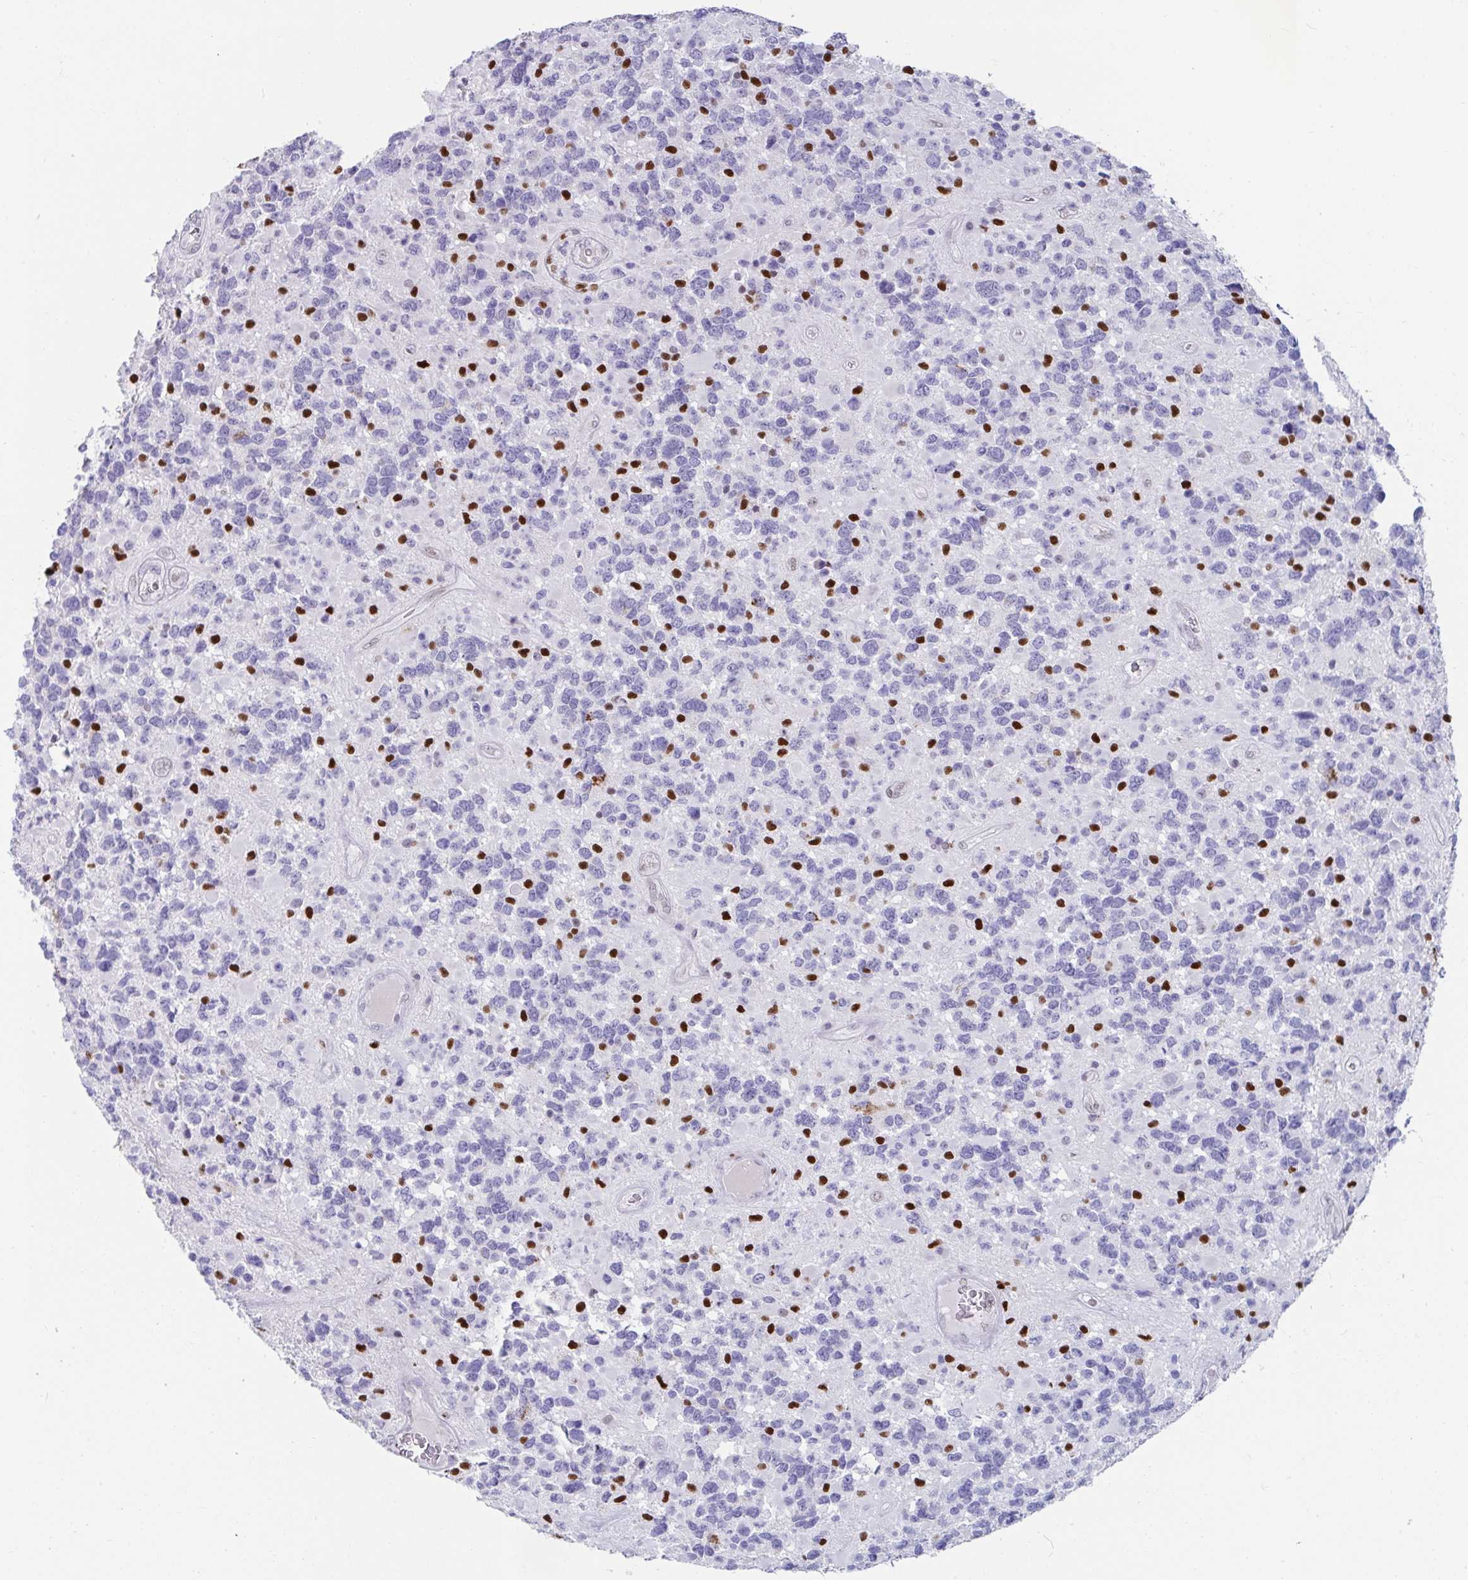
{"staining": {"intensity": "negative", "quantity": "none", "location": "none"}, "tissue": "glioma", "cell_type": "Tumor cells", "image_type": "cancer", "snomed": [{"axis": "morphology", "description": "Glioma, malignant, High grade"}, {"axis": "topography", "description": "Brain"}], "caption": "Micrograph shows no protein positivity in tumor cells of high-grade glioma (malignant) tissue.", "gene": "ZNF586", "patient": {"sex": "female", "age": 40}}